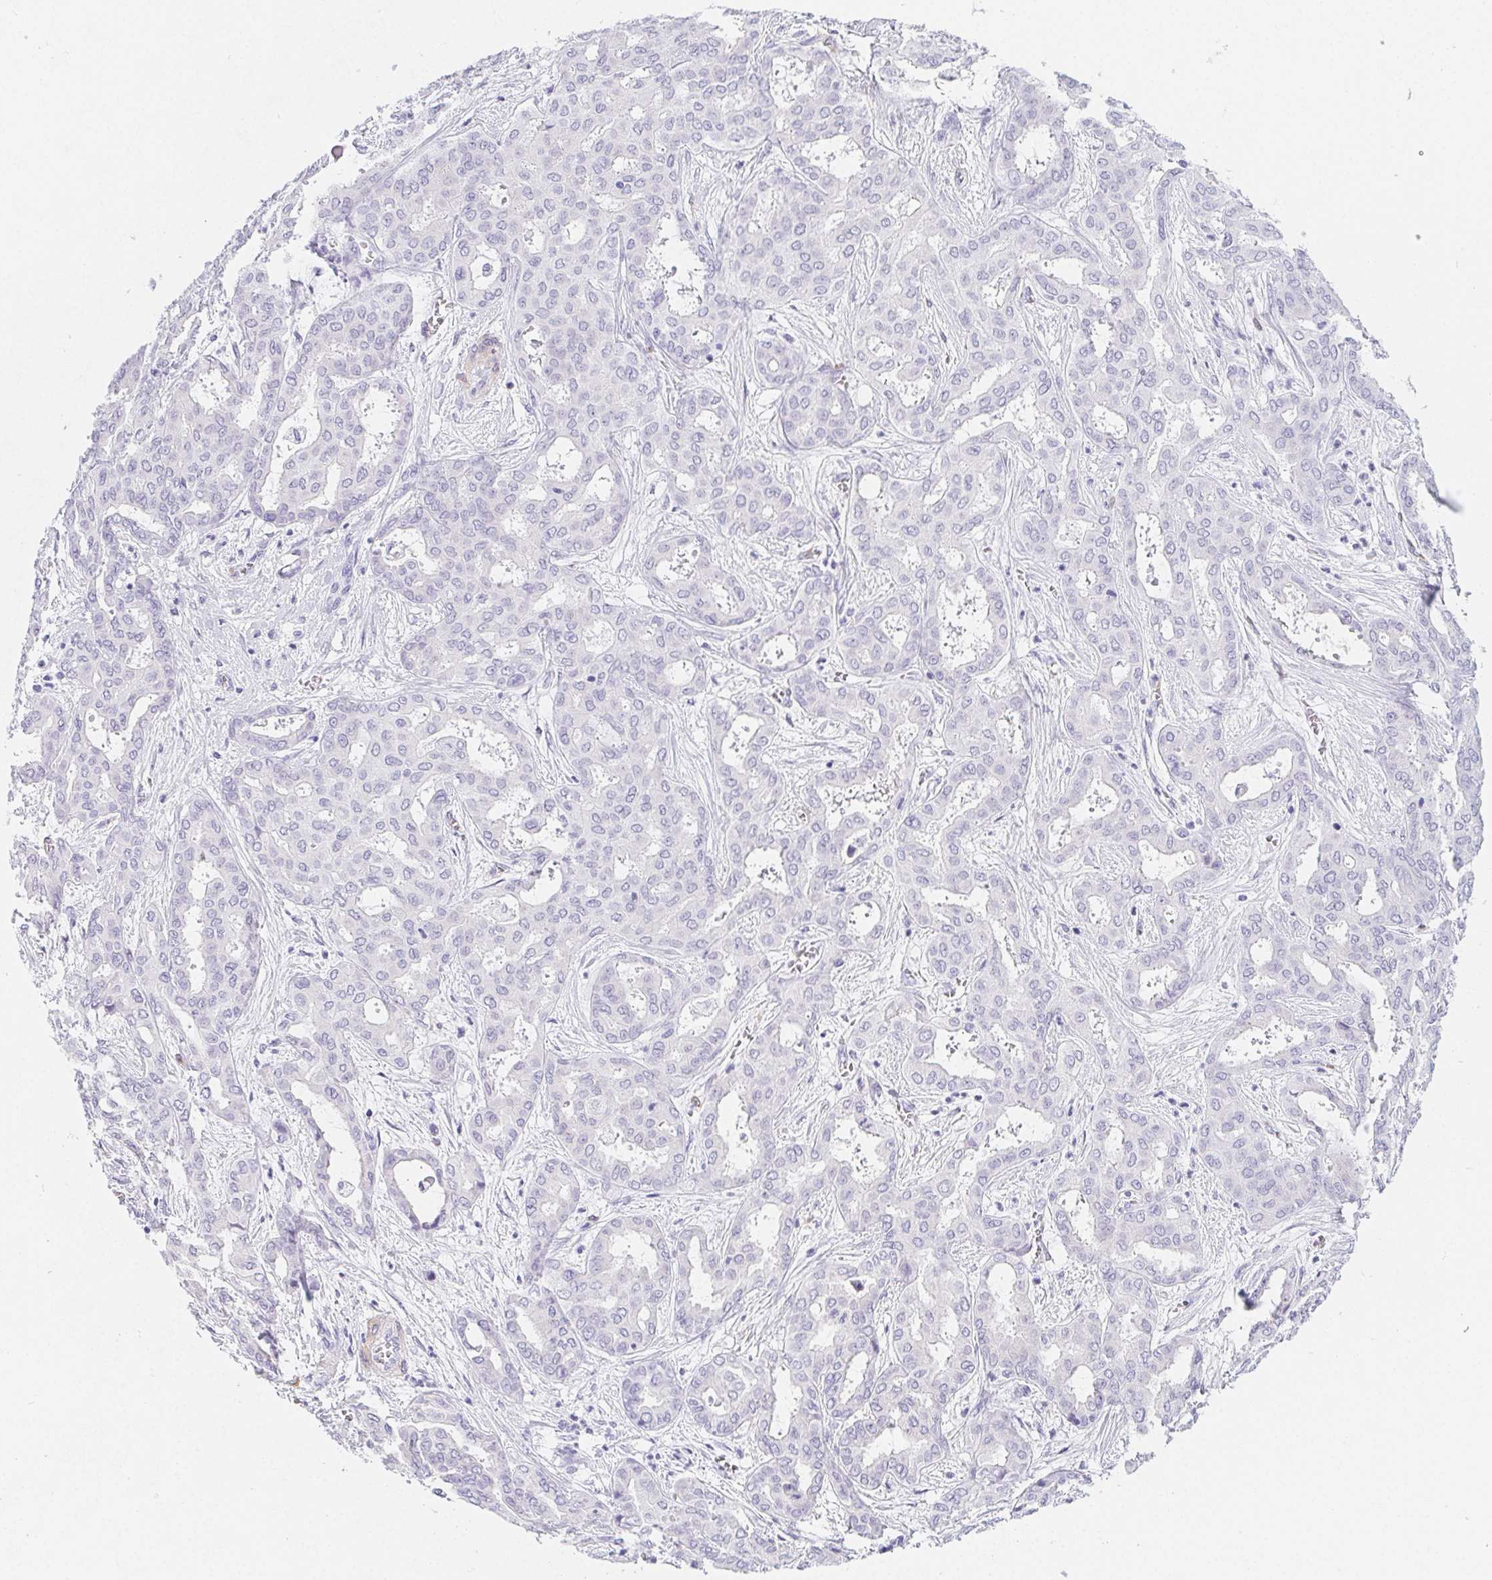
{"staining": {"intensity": "negative", "quantity": "none", "location": "none"}, "tissue": "liver cancer", "cell_type": "Tumor cells", "image_type": "cancer", "snomed": [{"axis": "morphology", "description": "Cholangiocarcinoma"}, {"axis": "topography", "description": "Liver"}], "caption": "High power microscopy image of an IHC image of liver cholangiocarcinoma, revealing no significant expression in tumor cells. (DAB (3,3'-diaminobenzidine) immunohistochemistry, high magnification).", "gene": "HRC", "patient": {"sex": "female", "age": 64}}